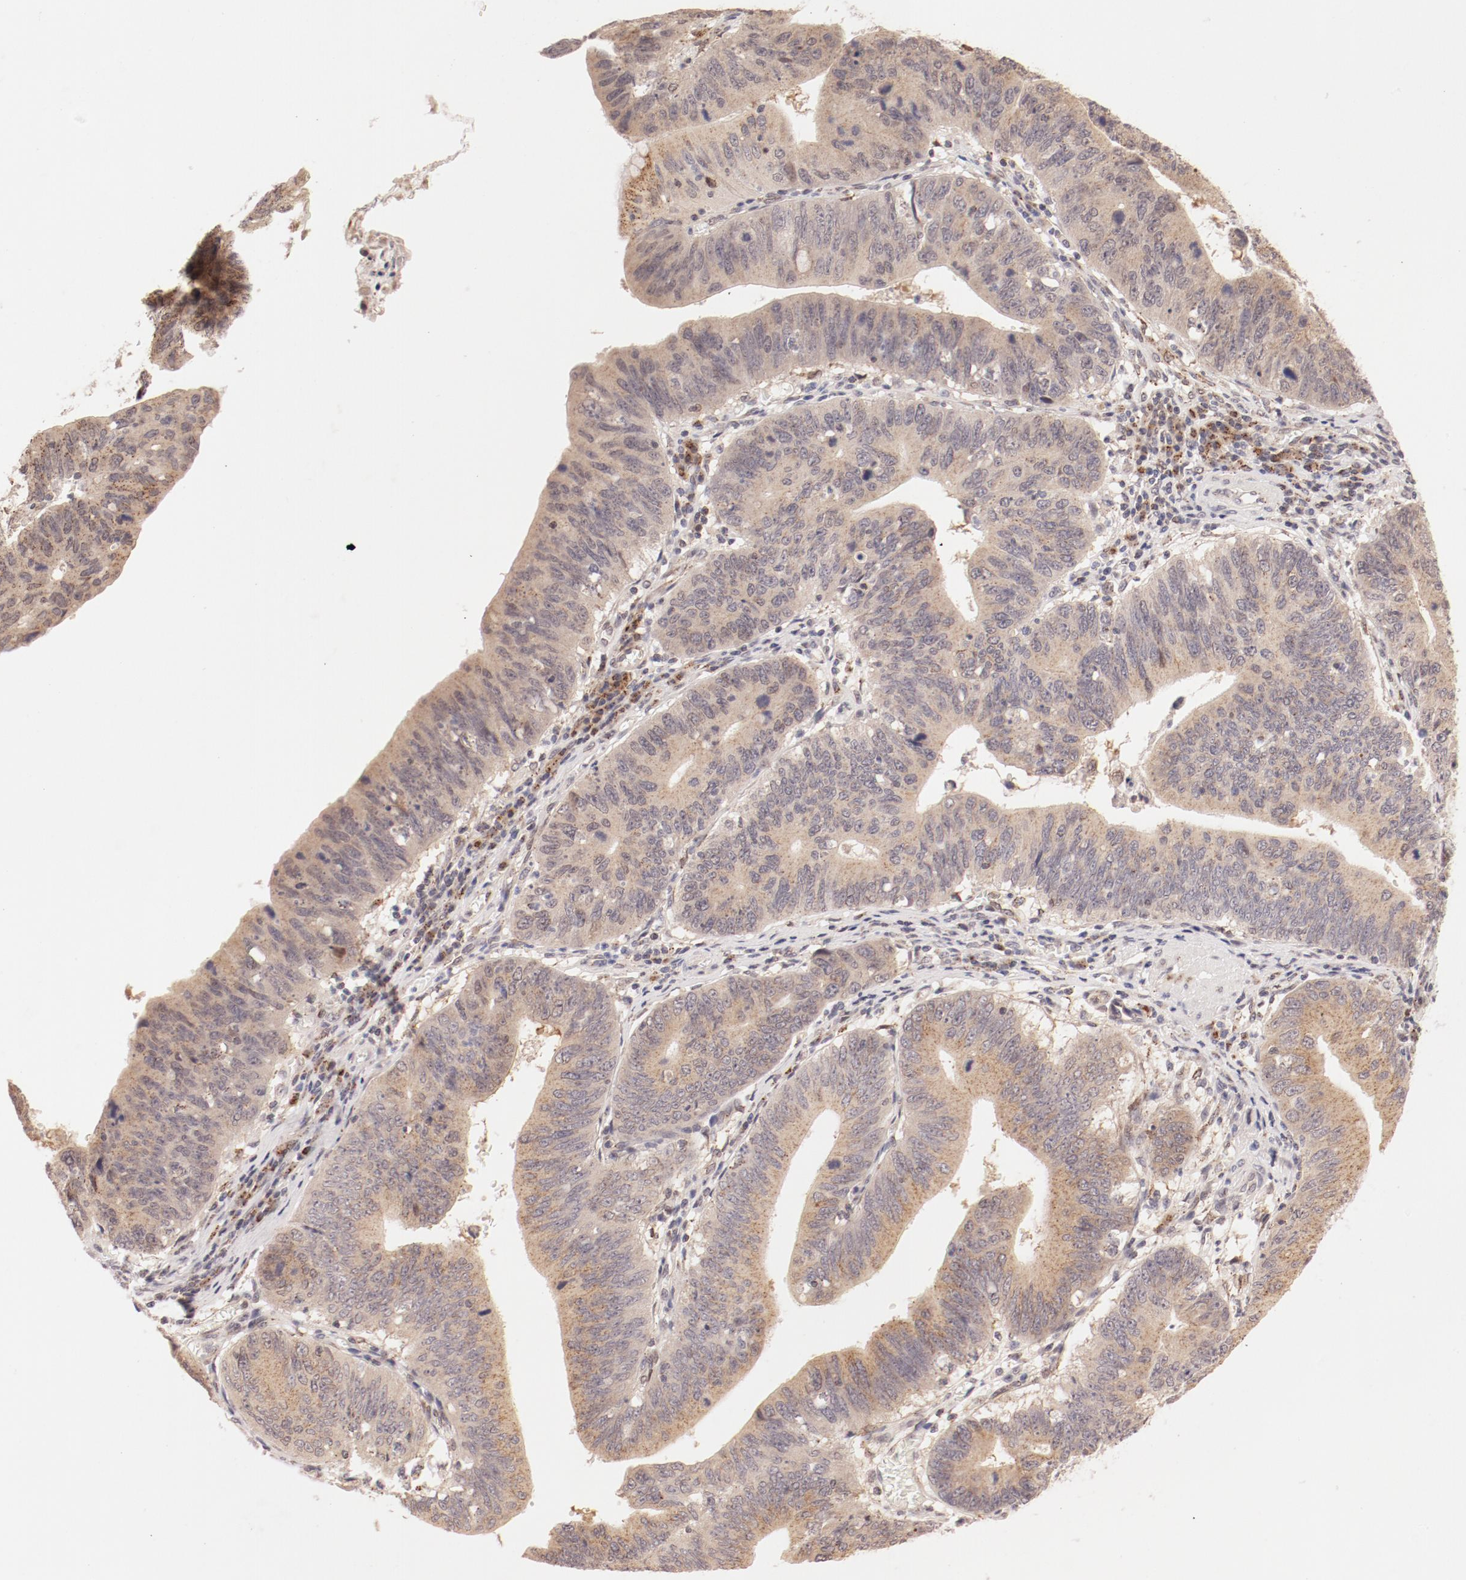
{"staining": {"intensity": "weak", "quantity": "<25%", "location": "cytoplasmic/membranous"}, "tissue": "stomach cancer", "cell_type": "Tumor cells", "image_type": "cancer", "snomed": [{"axis": "morphology", "description": "Adenocarcinoma, NOS"}, {"axis": "topography", "description": "Stomach"}], "caption": "Tumor cells show no significant protein expression in adenocarcinoma (stomach). Nuclei are stained in blue.", "gene": "RPL12", "patient": {"sex": "male", "age": 59}}